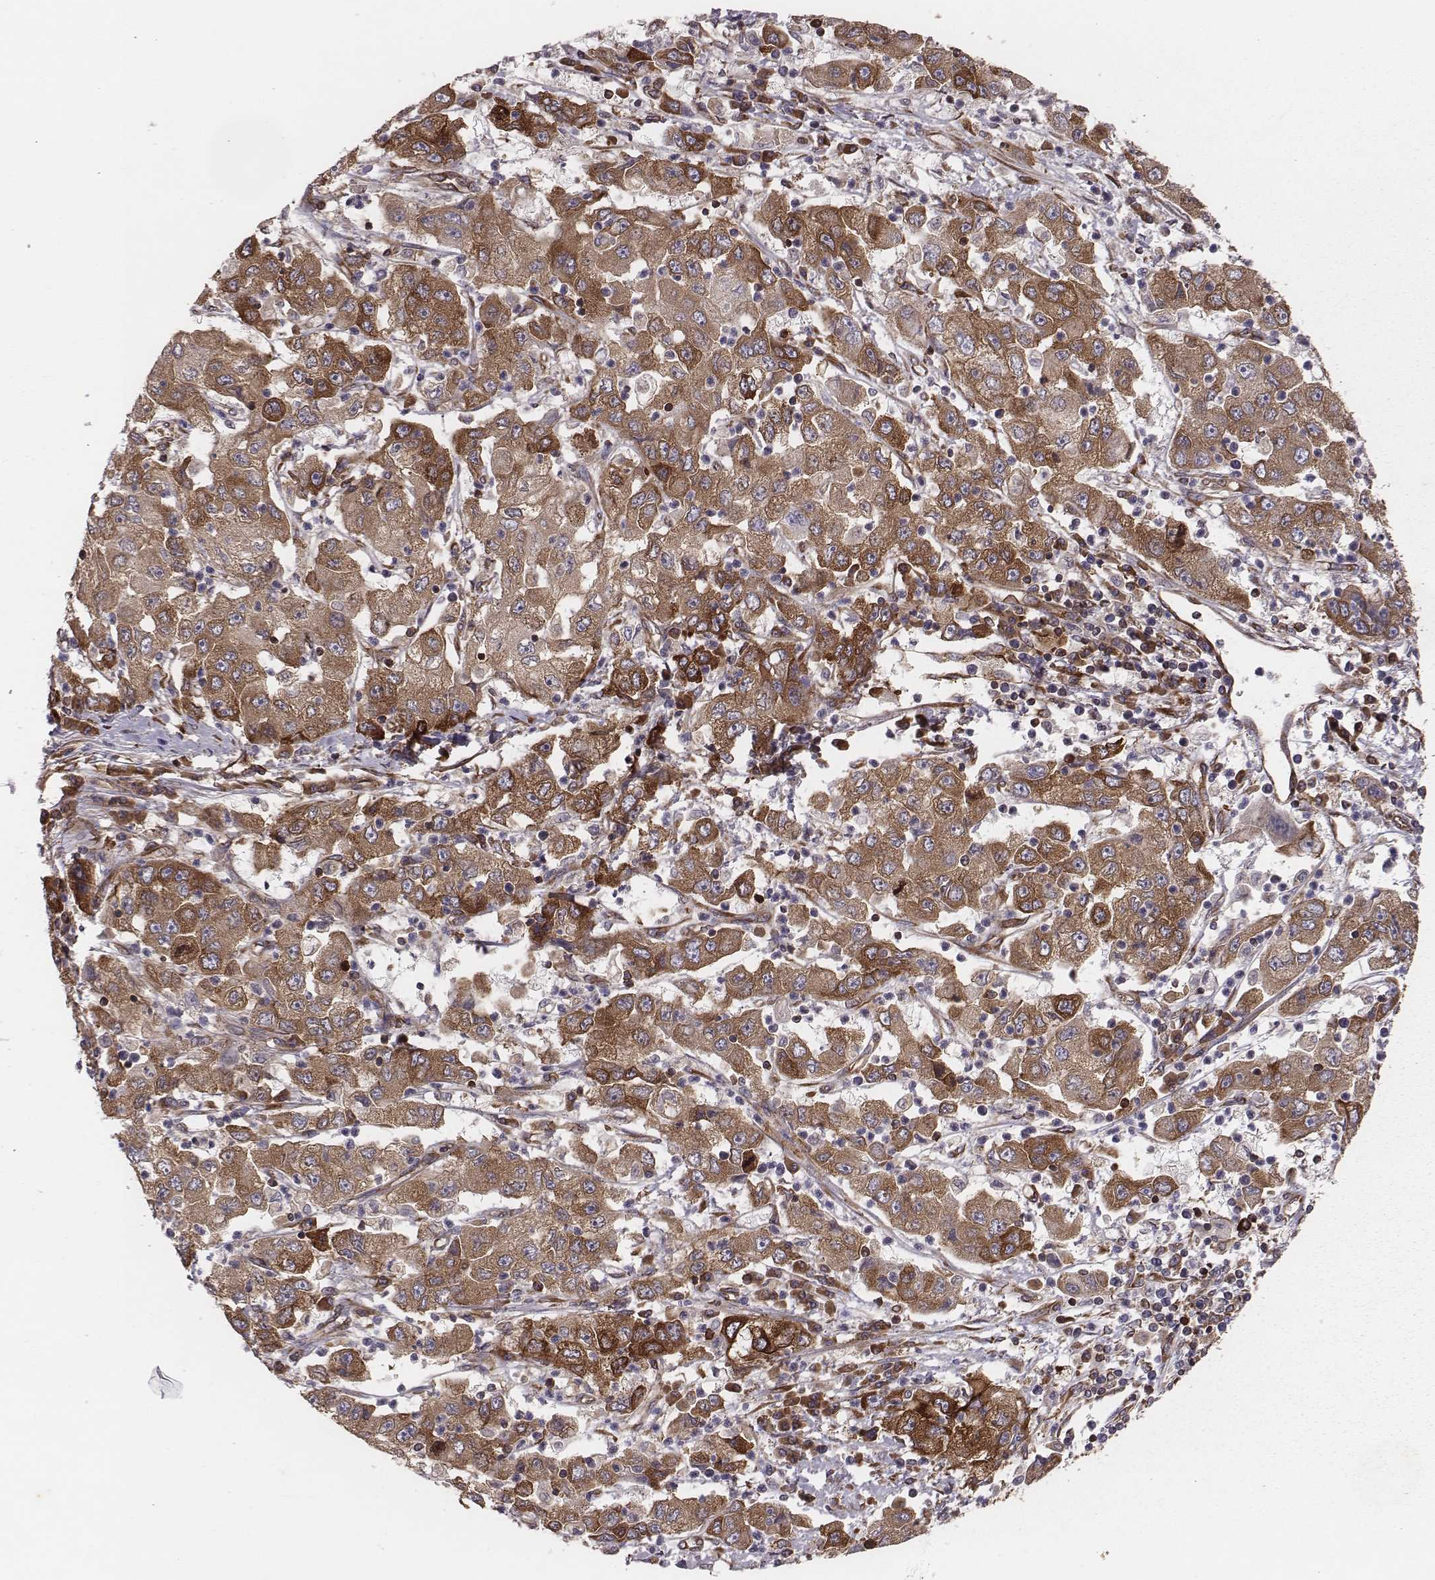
{"staining": {"intensity": "moderate", "quantity": ">75%", "location": "cytoplasmic/membranous"}, "tissue": "cervical cancer", "cell_type": "Tumor cells", "image_type": "cancer", "snomed": [{"axis": "morphology", "description": "Squamous cell carcinoma, NOS"}, {"axis": "topography", "description": "Cervix"}], "caption": "Cervical squamous cell carcinoma stained with IHC displays moderate cytoplasmic/membranous expression in about >75% of tumor cells. (IHC, brightfield microscopy, high magnification).", "gene": "TXLNA", "patient": {"sex": "female", "age": 36}}